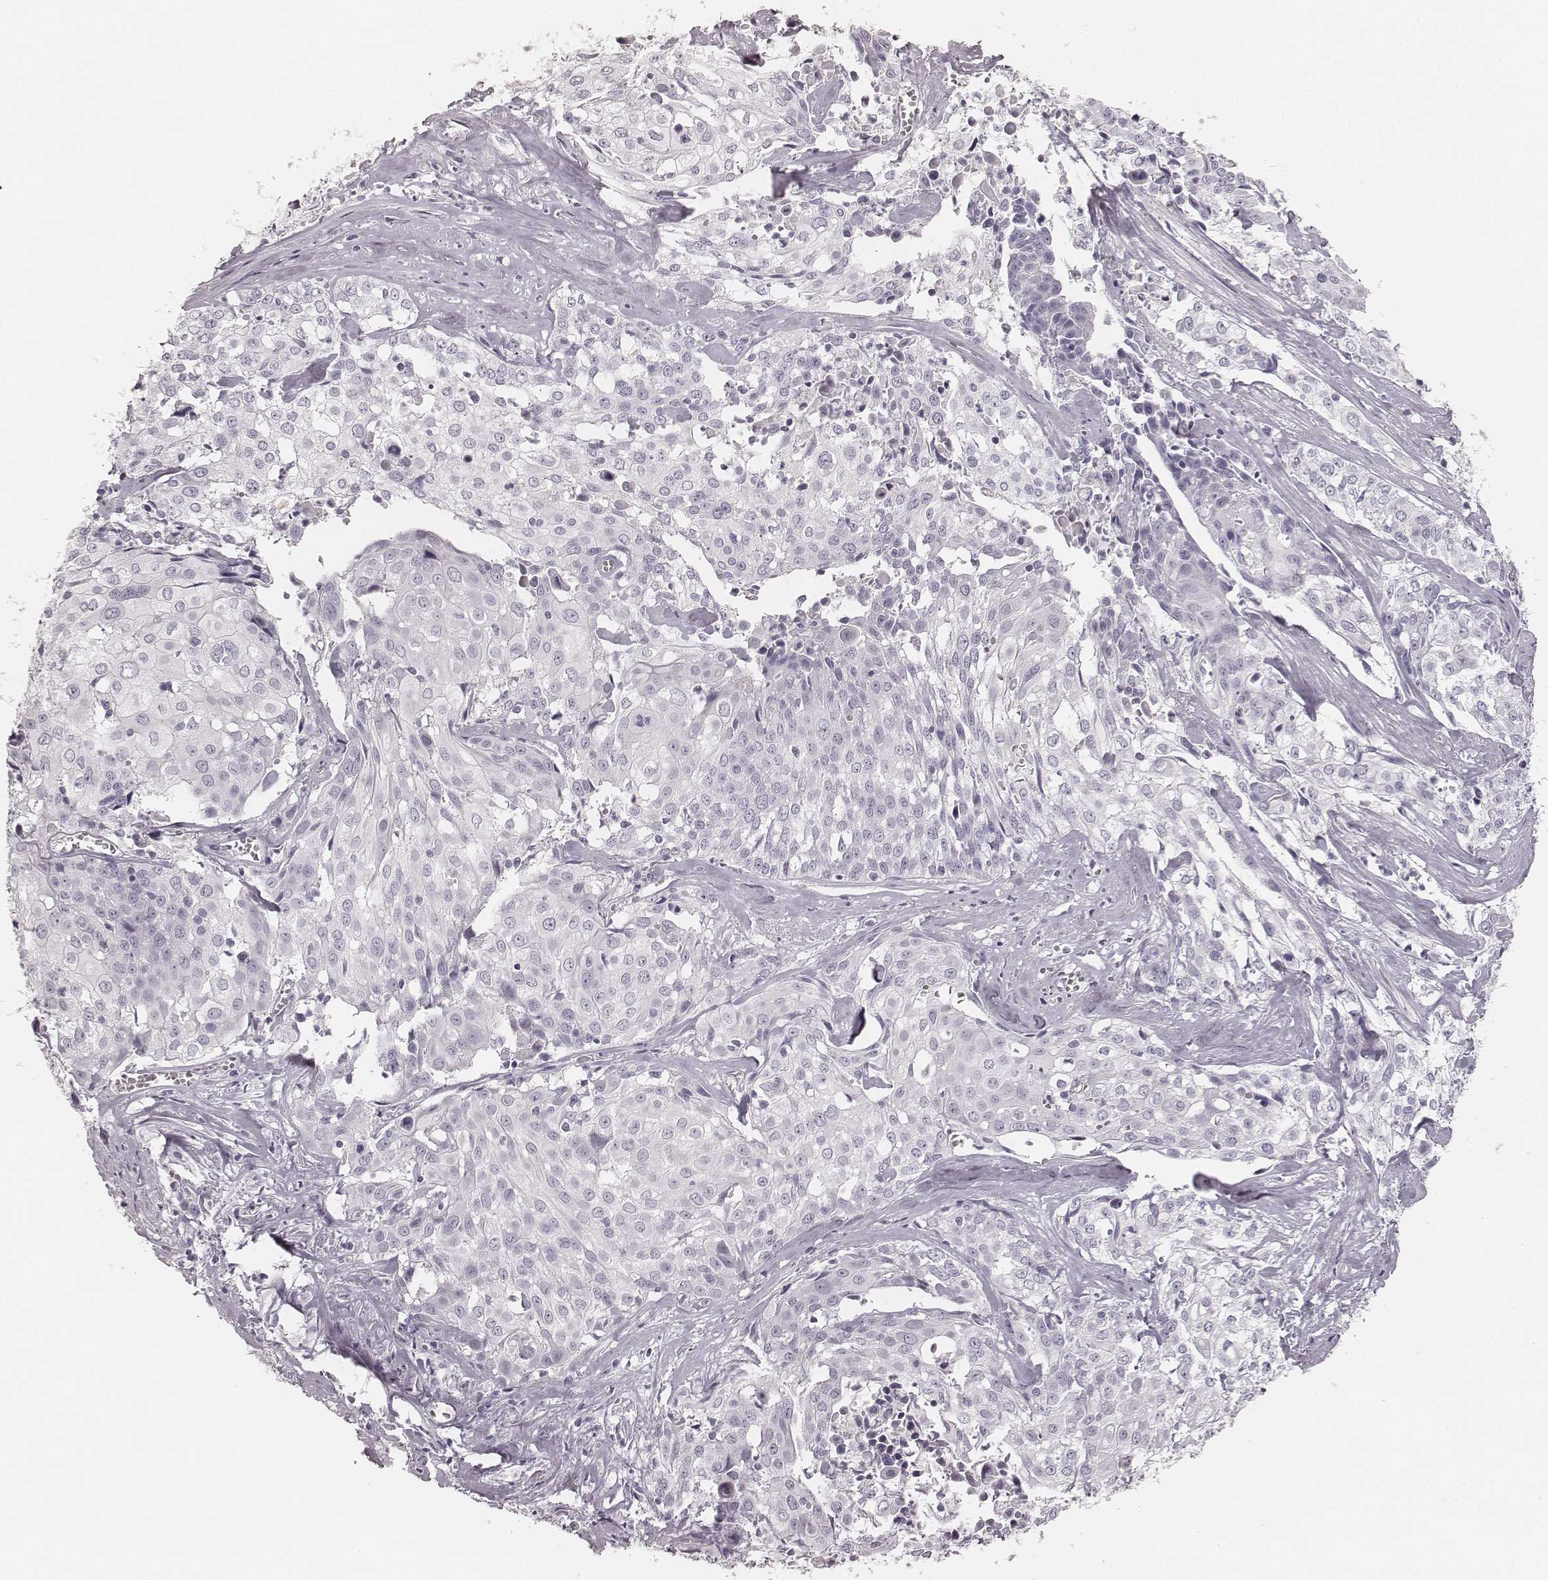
{"staining": {"intensity": "negative", "quantity": "none", "location": "none"}, "tissue": "cervical cancer", "cell_type": "Tumor cells", "image_type": "cancer", "snomed": [{"axis": "morphology", "description": "Squamous cell carcinoma, NOS"}, {"axis": "topography", "description": "Cervix"}], "caption": "Tumor cells show no significant staining in cervical cancer (squamous cell carcinoma).", "gene": "KRT82", "patient": {"sex": "female", "age": 39}}